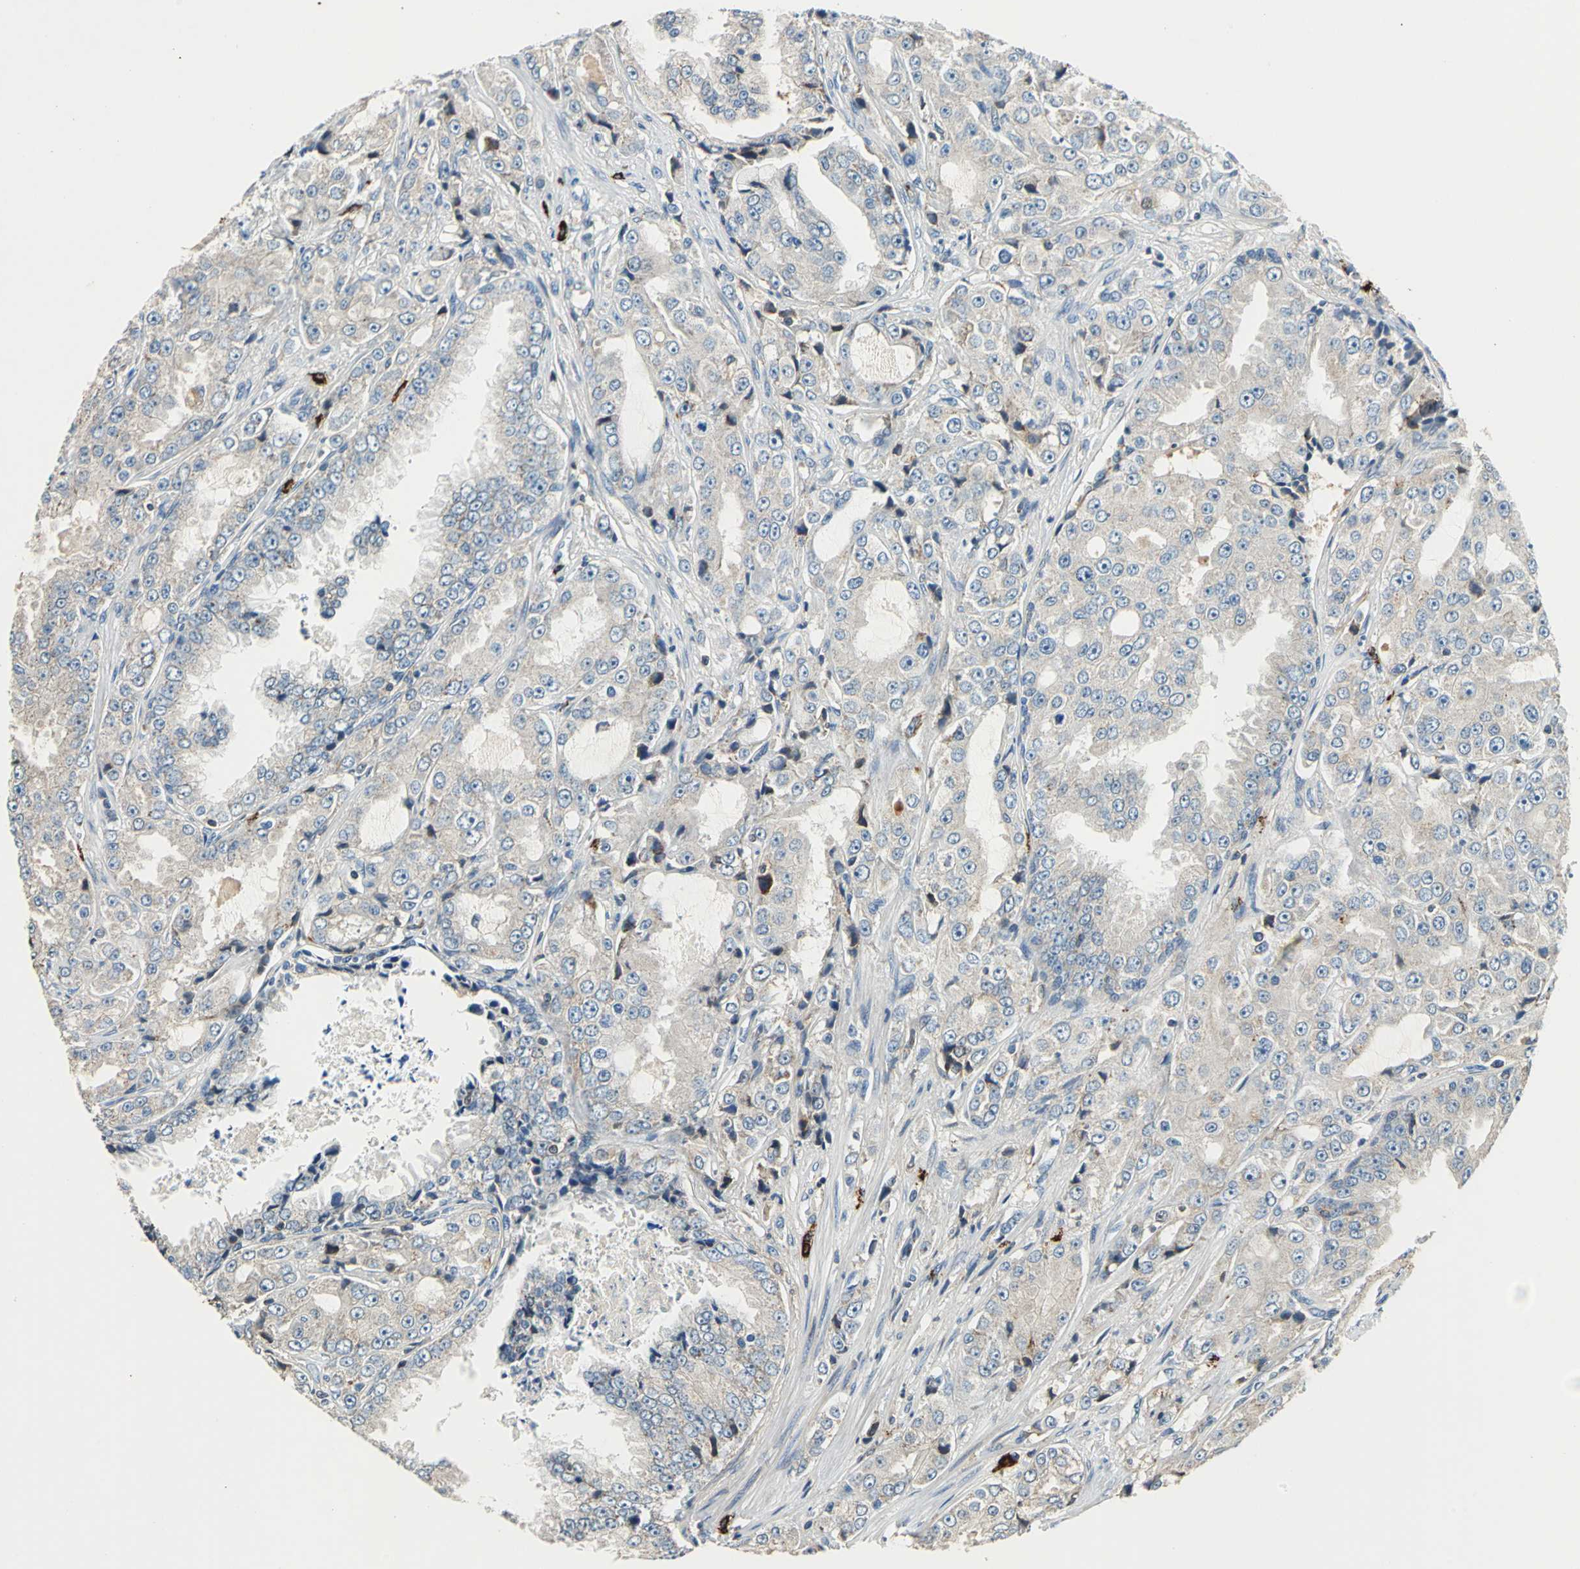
{"staining": {"intensity": "weak", "quantity": "25%-75%", "location": "cytoplasmic/membranous"}, "tissue": "prostate cancer", "cell_type": "Tumor cells", "image_type": "cancer", "snomed": [{"axis": "morphology", "description": "Adenocarcinoma, High grade"}, {"axis": "topography", "description": "Prostate"}], "caption": "Prostate high-grade adenocarcinoma stained with a brown dye exhibits weak cytoplasmic/membranous positive expression in approximately 25%-75% of tumor cells.", "gene": "SLC19A2", "patient": {"sex": "male", "age": 73}}